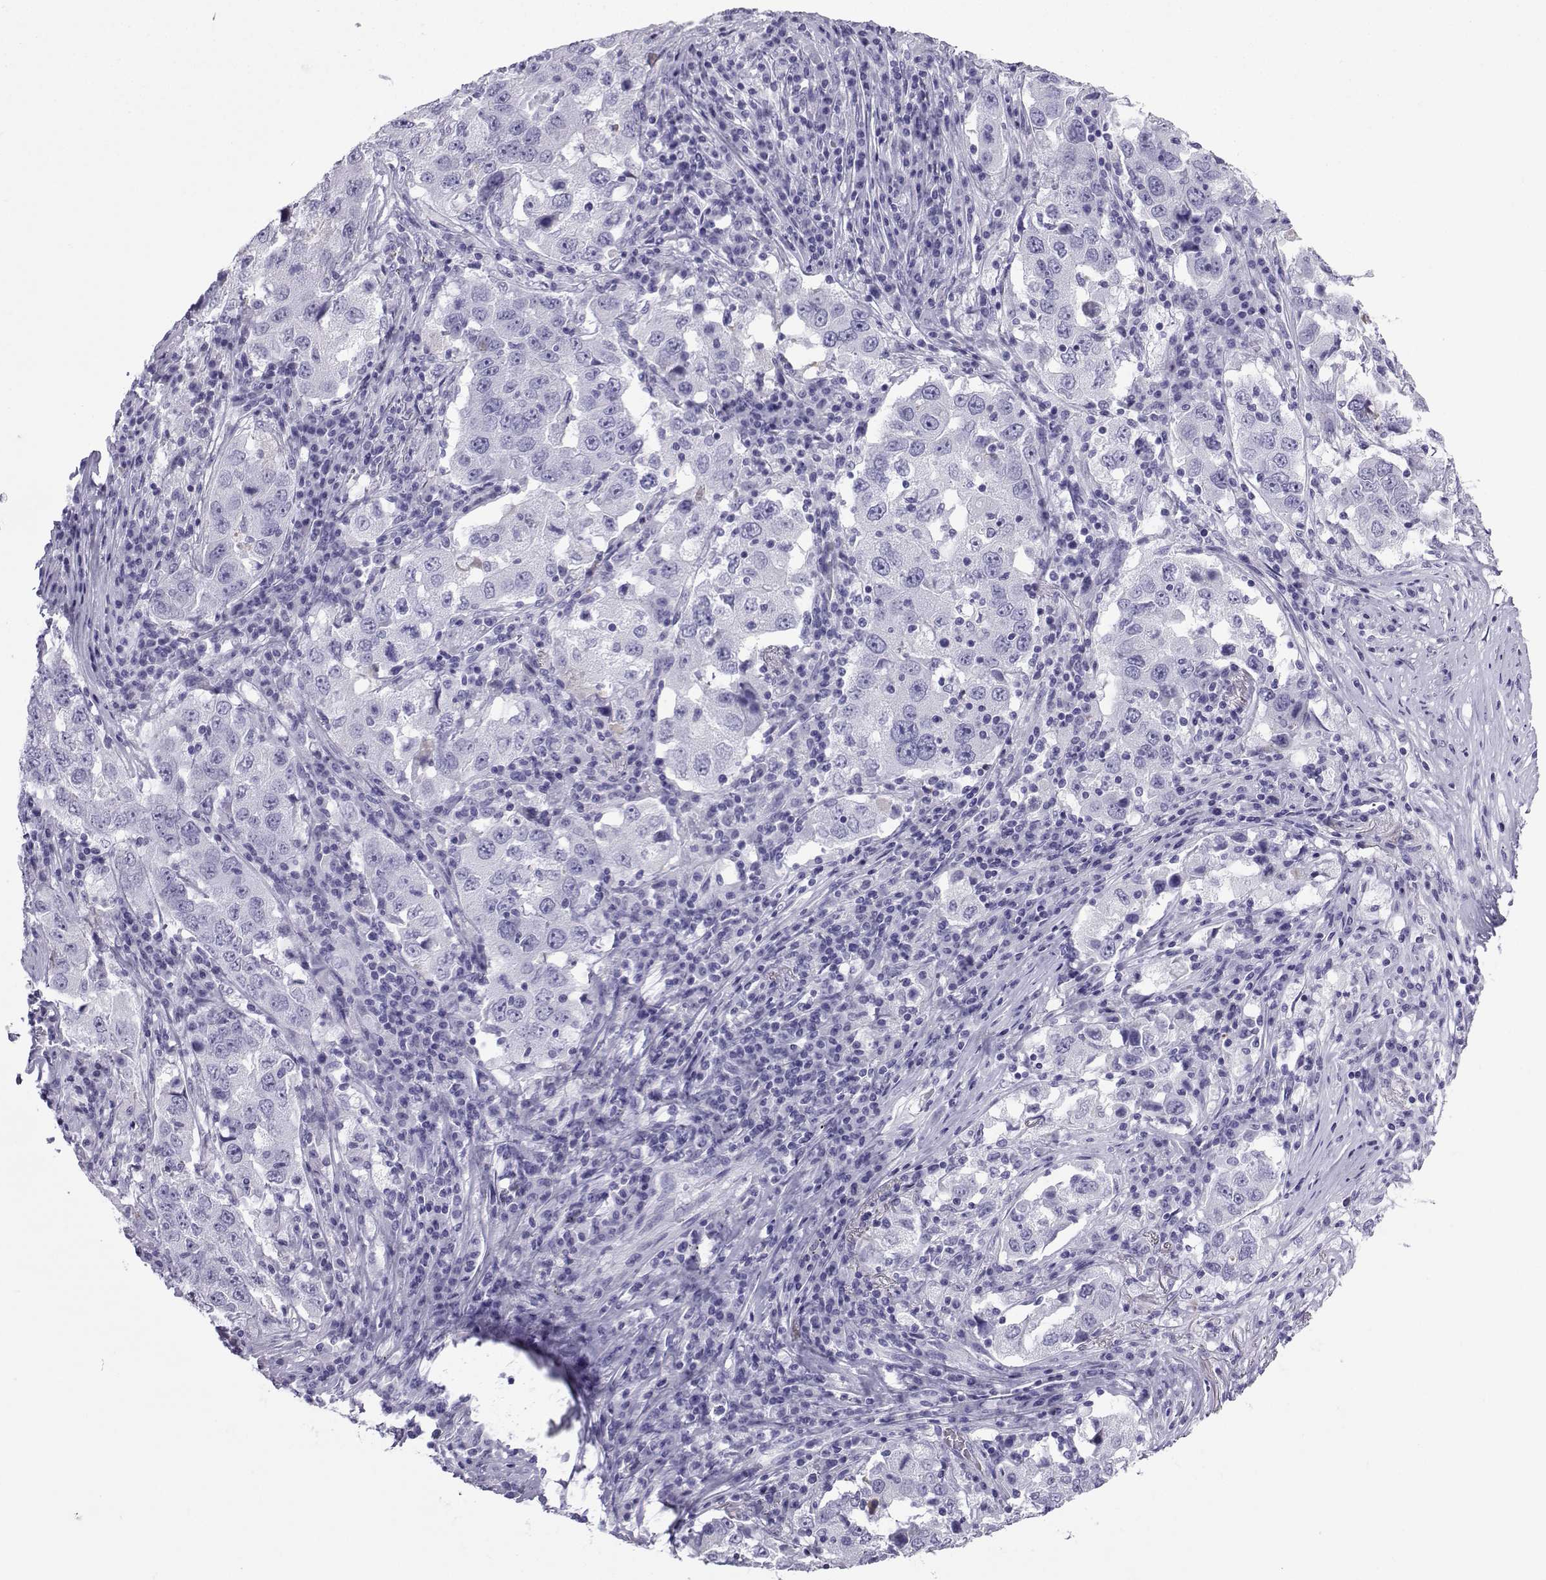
{"staining": {"intensity": "negative", "quantity": "none", "location": "none"}, "tissue": "lung cancer", "cell_type": "Tumor cells", "image_type": "cancer", "snomed": [{"axis": "morphology", "description": "Adenocarcinoma, NOS"}, {"axis": "topography", "description": "Lung"}], "caption": "Histopathology image shows no significant protein positivity in tumor cells of lung adenocarcinoma.", "gene": "SLC18A2", "patient": {"sex": "male", "age": 73}}